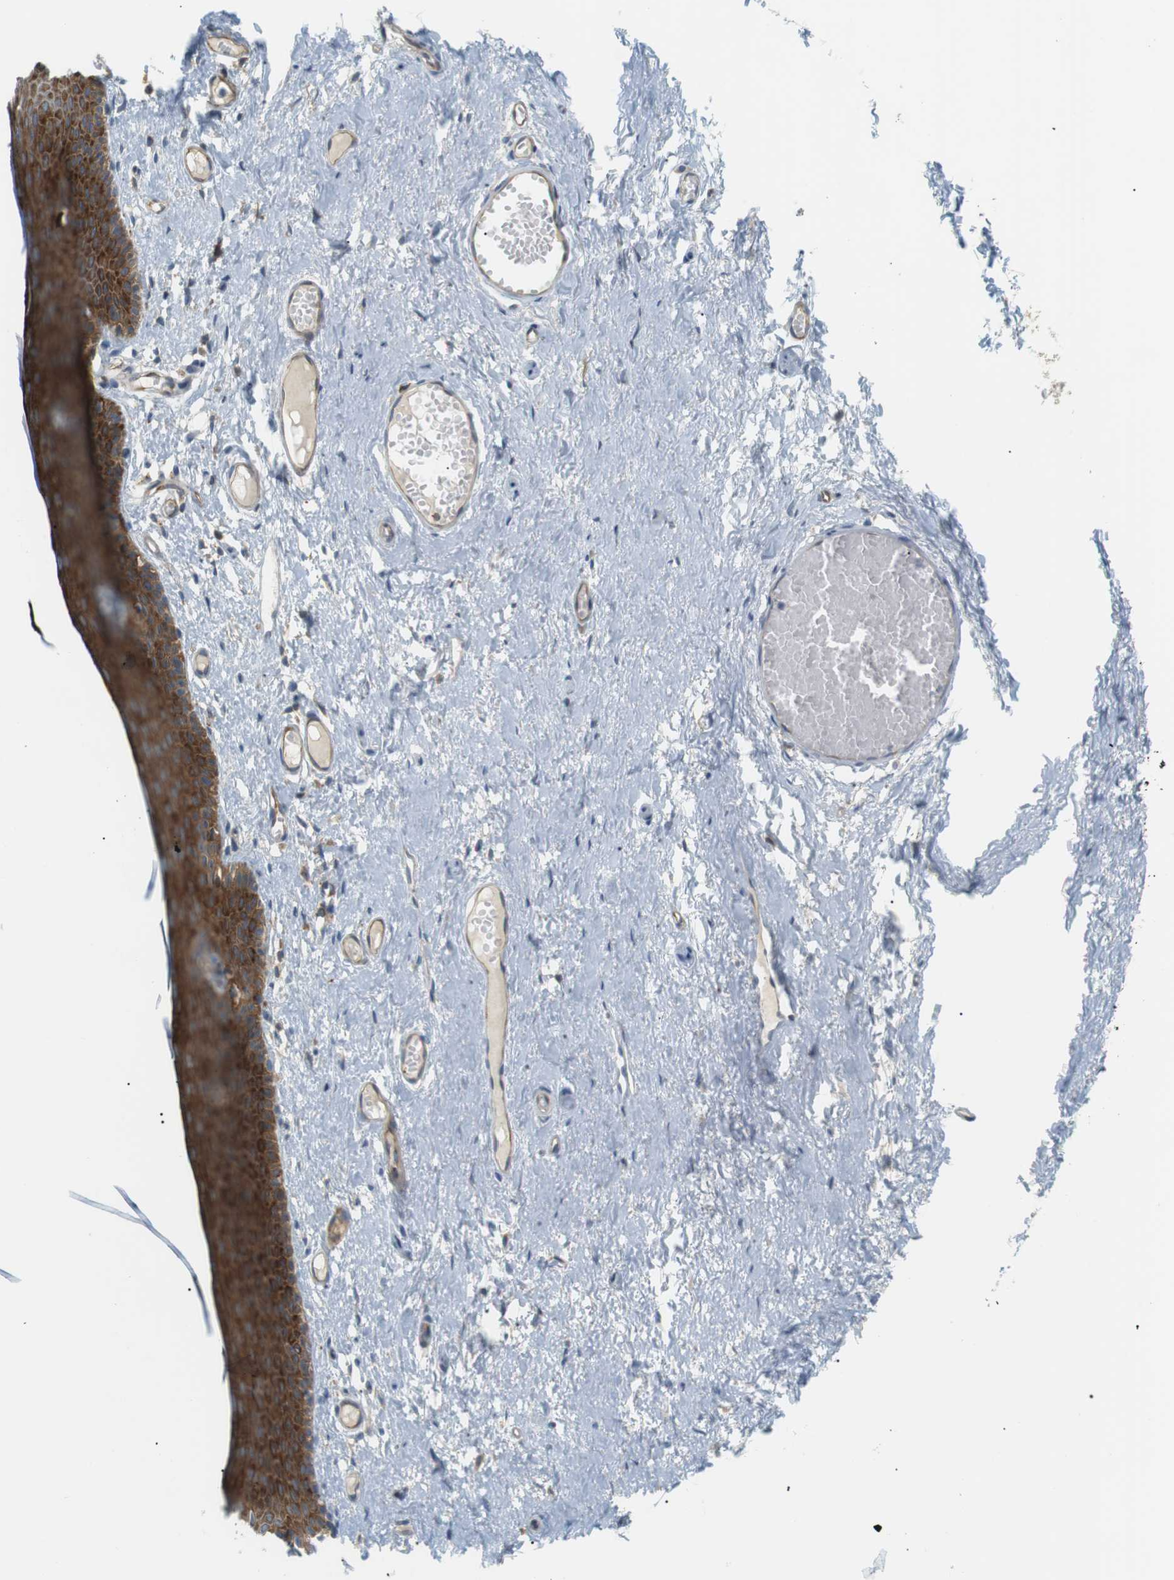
{"staining": {"intensity": "strong", "quantity": ">75%", "location": "cytoplasmic/membranous"}, "tissue": "skin", "cell_type": "Epidermal cells", "image_type": "normal", "snomed": [{"axis": "morphology", "description": "Normal tissue, NOS"}, {"axis": "topography", "description": "Adipose tissue"}, {"axis": "topography", "description": "Vascular tissue"}, {"axis": "topography", "description": "Anal"}, {"axis": "topography", "description": "Peripheral nerve tissue"}], "caption": "Human skin stained with a brown dye exhibits strong cytoplasmic/membranous positive staining in about >75% of epidermal cells.", "gene": "TMEM200A", "patient": {"sex": "female", "age": 54}}